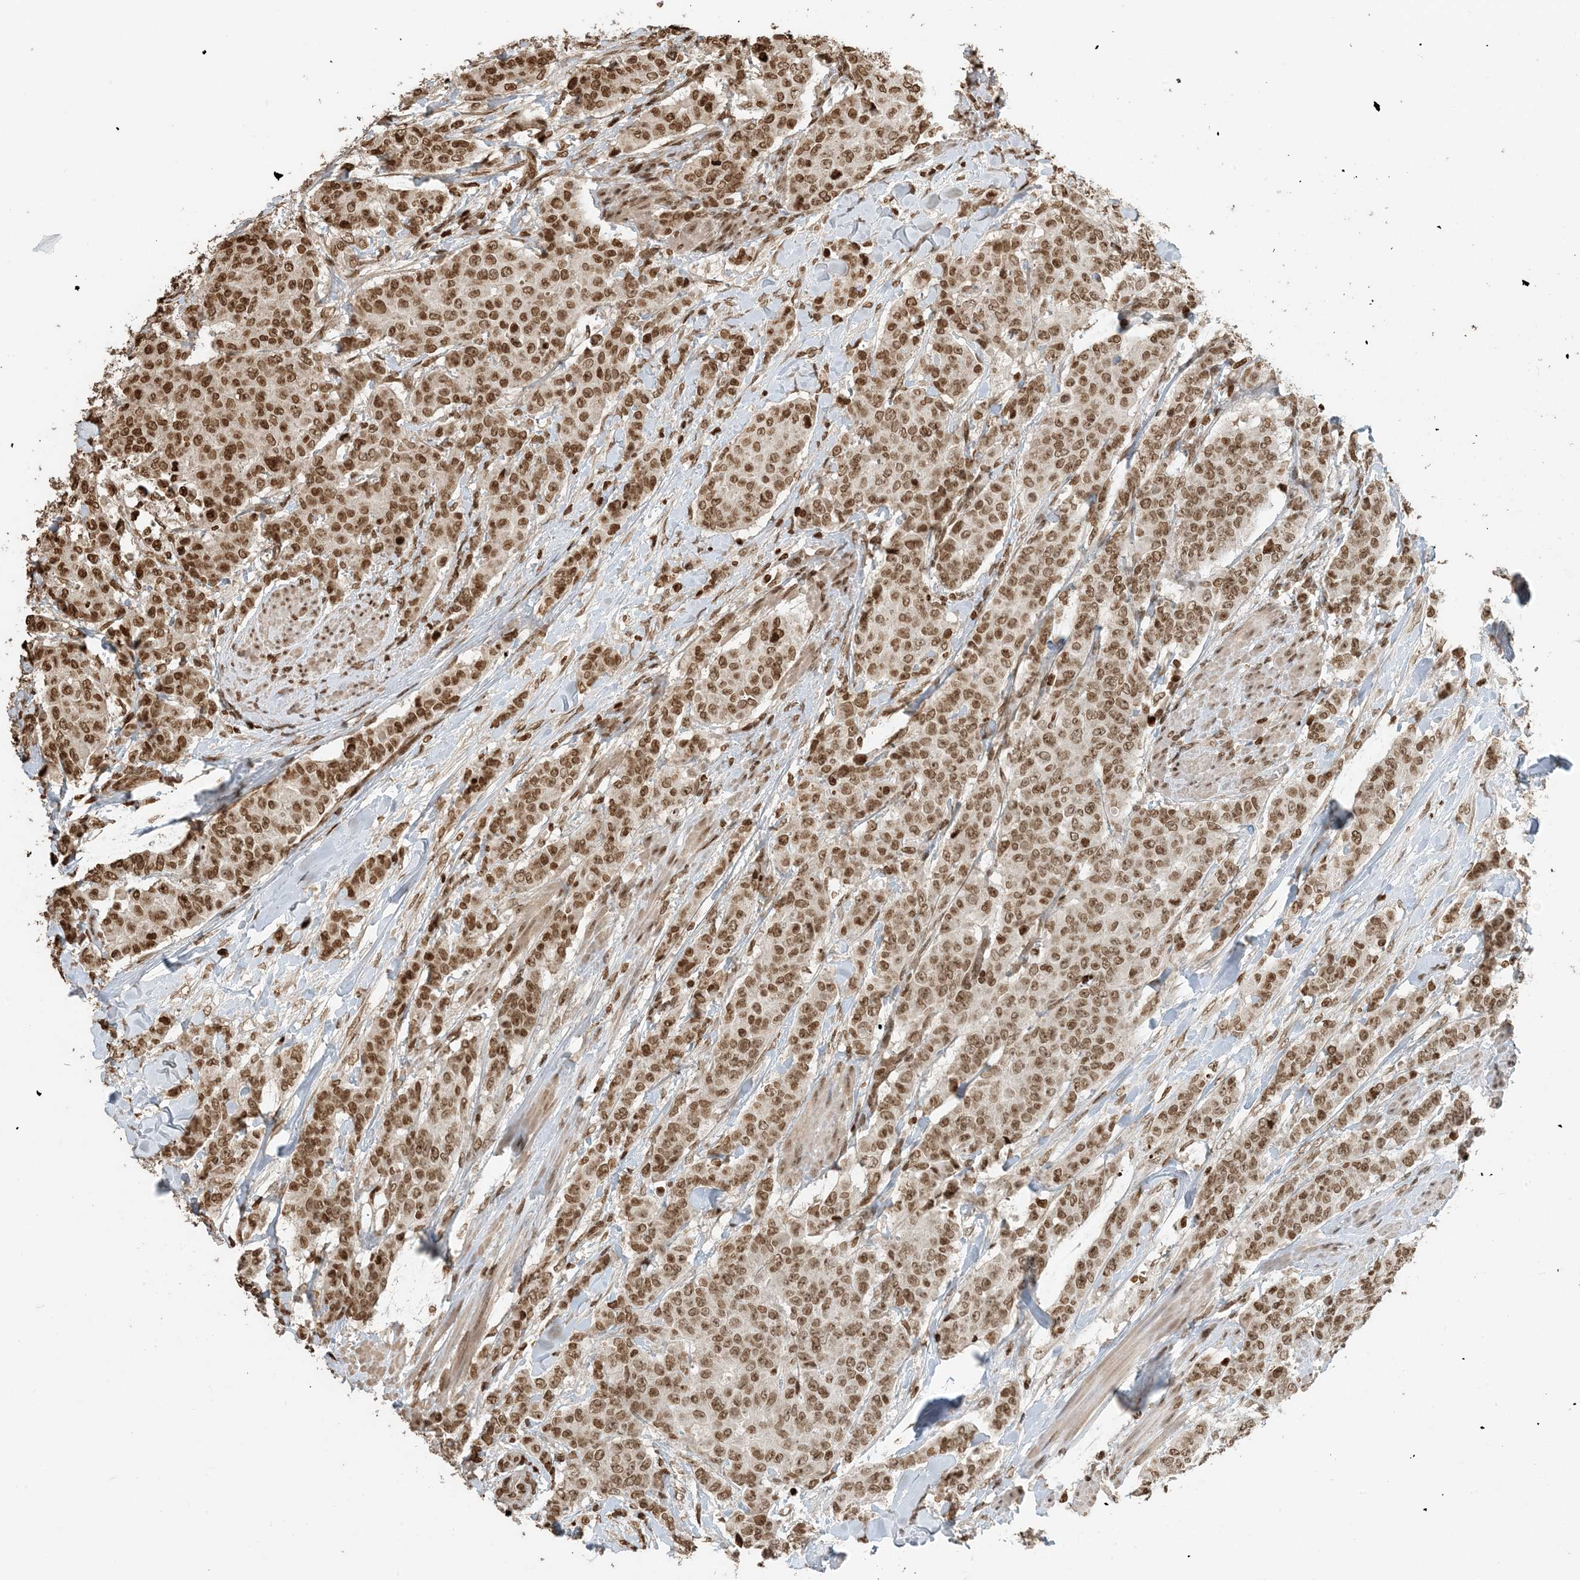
{"staining": {"intensity": "moderate", "quantity": ">75%", "location": "nuclear"}, "tissue": "breast cancer", "cell_type": "Tumor cells", "image_type": "cancer", "snomed": [{"axis": "morphology", "description": "Duct carcinoma"}, {"axis": "topography", "description": "Breast"}], "caption": "Invasive ductal carcinoma (breast) stained with immunohistochemistry demonstrates moderate nuclear staining in about >75% of tumor cells.", "gene": "H3-3B", "patient": {"sex": "female", "age": 40}}